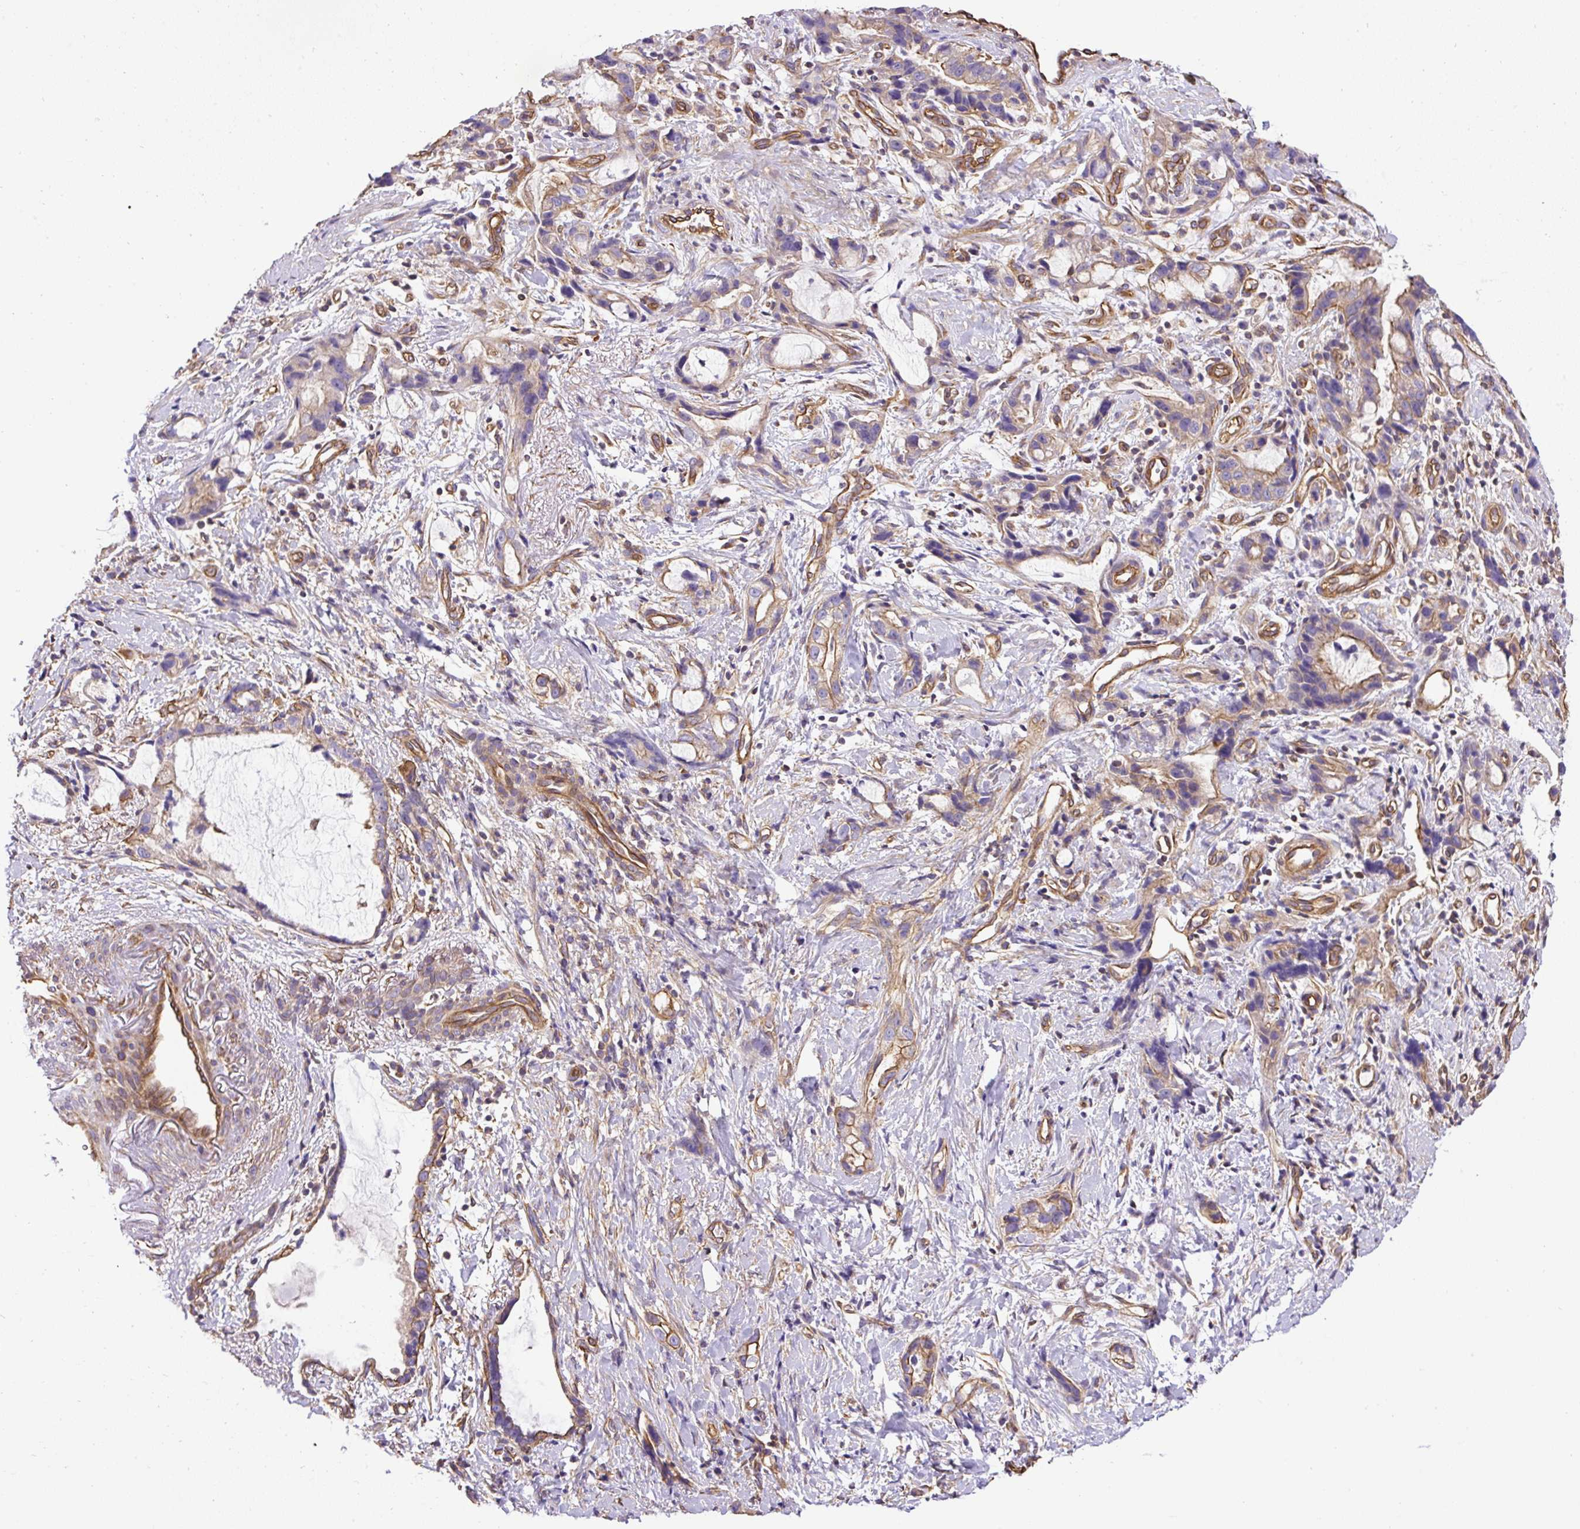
{"staining": {"intensity": "moderate", "quantity": "25%-75%", "location": "cytoplasmic/membranous"}, "tissue": "stomach cancer", "cell_type": "Tumor cells", "image_type": "cancer", "snomed": [{"axis": "morphology", "description": "Adenocarcinoma, NOS"}, {"axis": "topography", "description": "Stomach"}], "caption": "Tumor cells exhibit medium levels of moderate cytoplasmic/membranous expression in about 25%-75% of cells in human stomach adenocarcinoma. (DAB (3,3'-diaminobenzidine) = brown stain, brightfield microscopy at high magnification).", "gene": "DCTN1", "patient": {"sex": "male", "age": 55}}